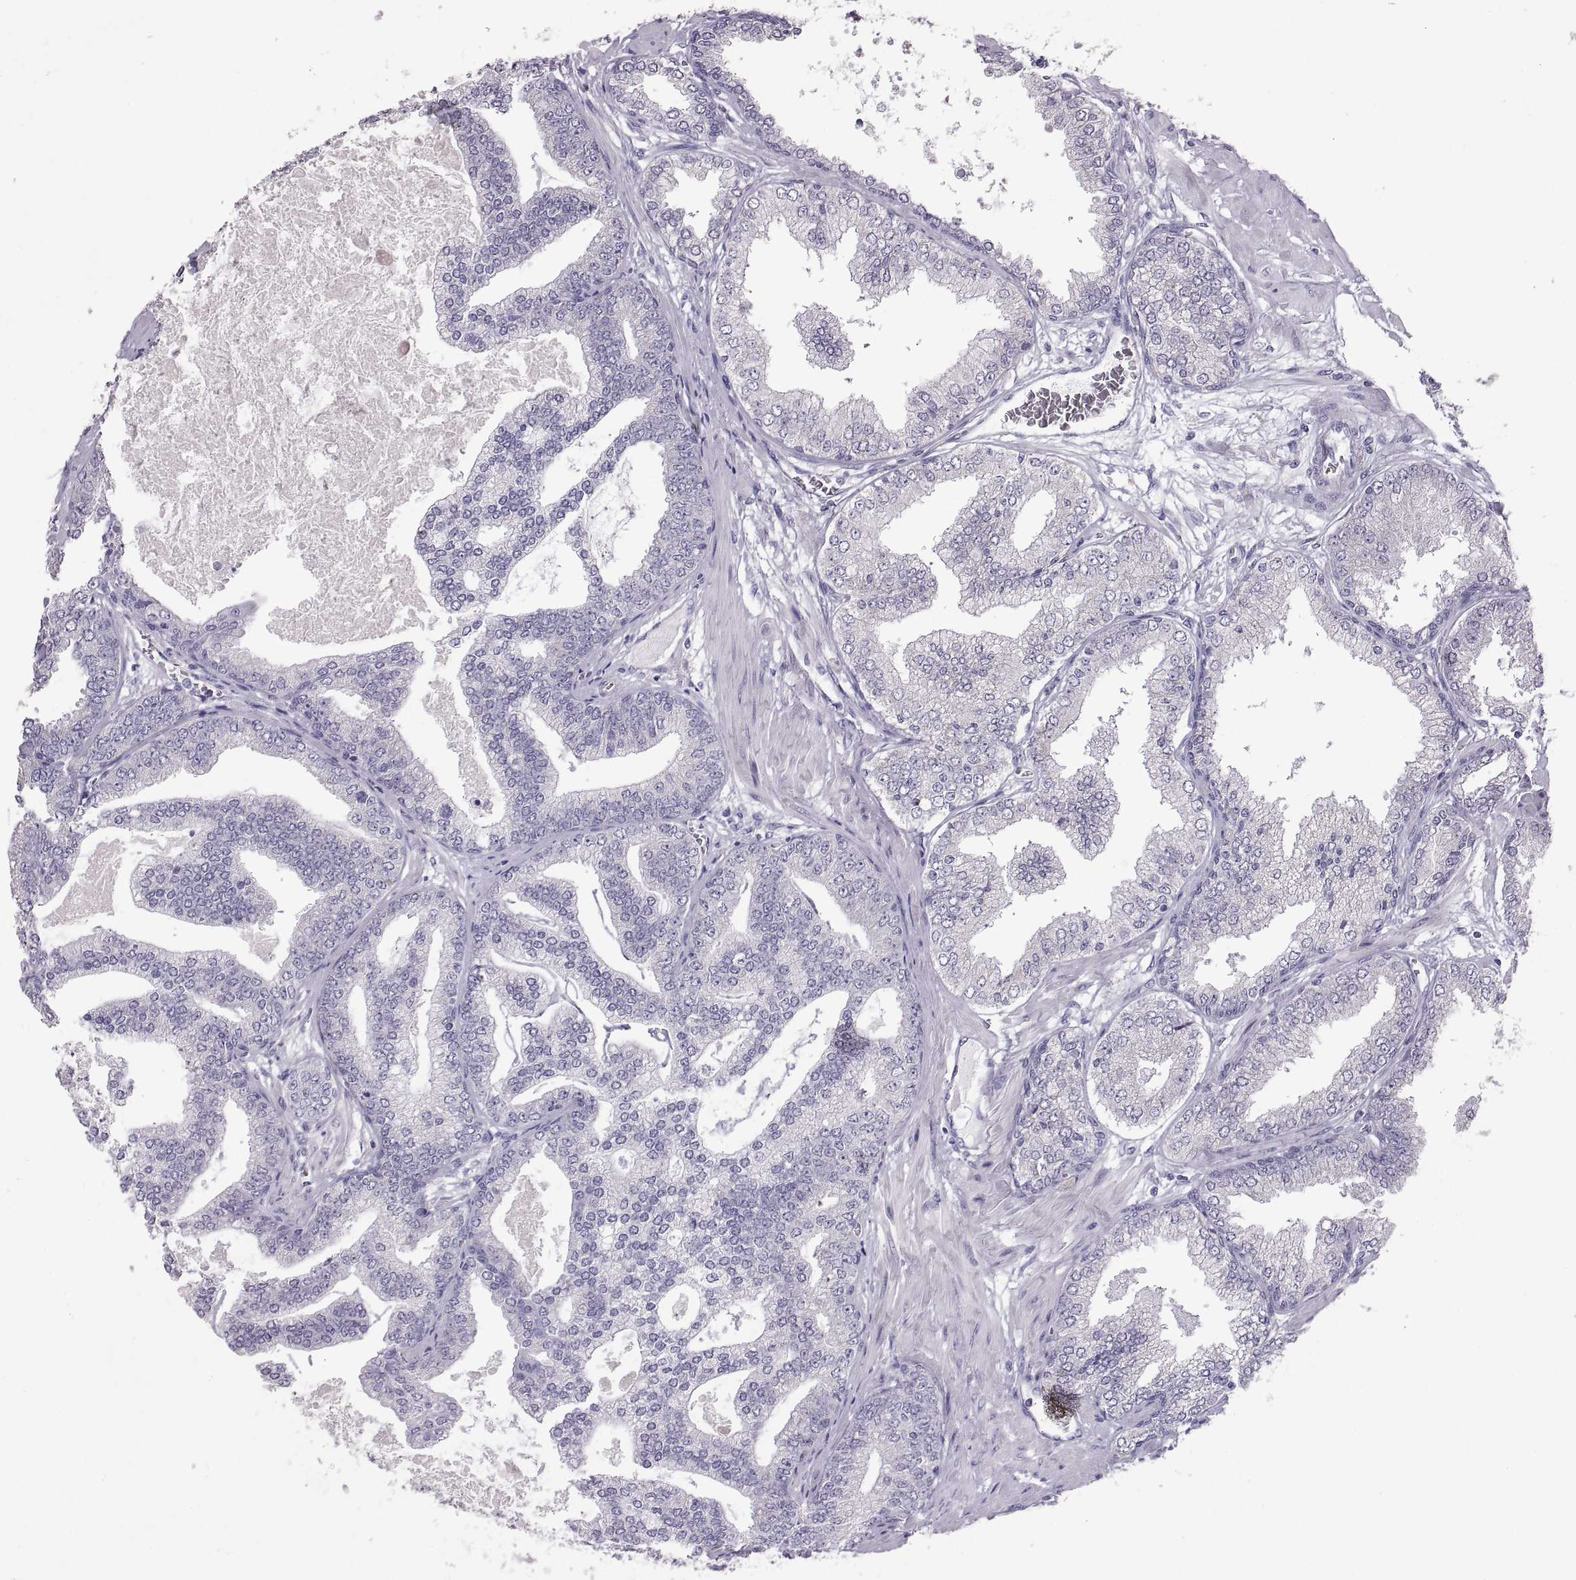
{"staining": {"intensity": "negative", "quantity": "none", "location": "none"}, "tissue": "prostate cancer", "cell_type": "Tumor cells", "image_type": "cancer", "snomed": [{"axis": "morphology", "description": "Adenocarcinoma, NOS"}, {"axis": "topography", "description": "Prostate"}], "caption": "Prostate cancer was stained to show a protein in brown. There is no significant staining in tumor cells. (DAB IHC, high magnification).", "gene": "WBP2NL", "patient": {"sex": "male", "age": 64}}